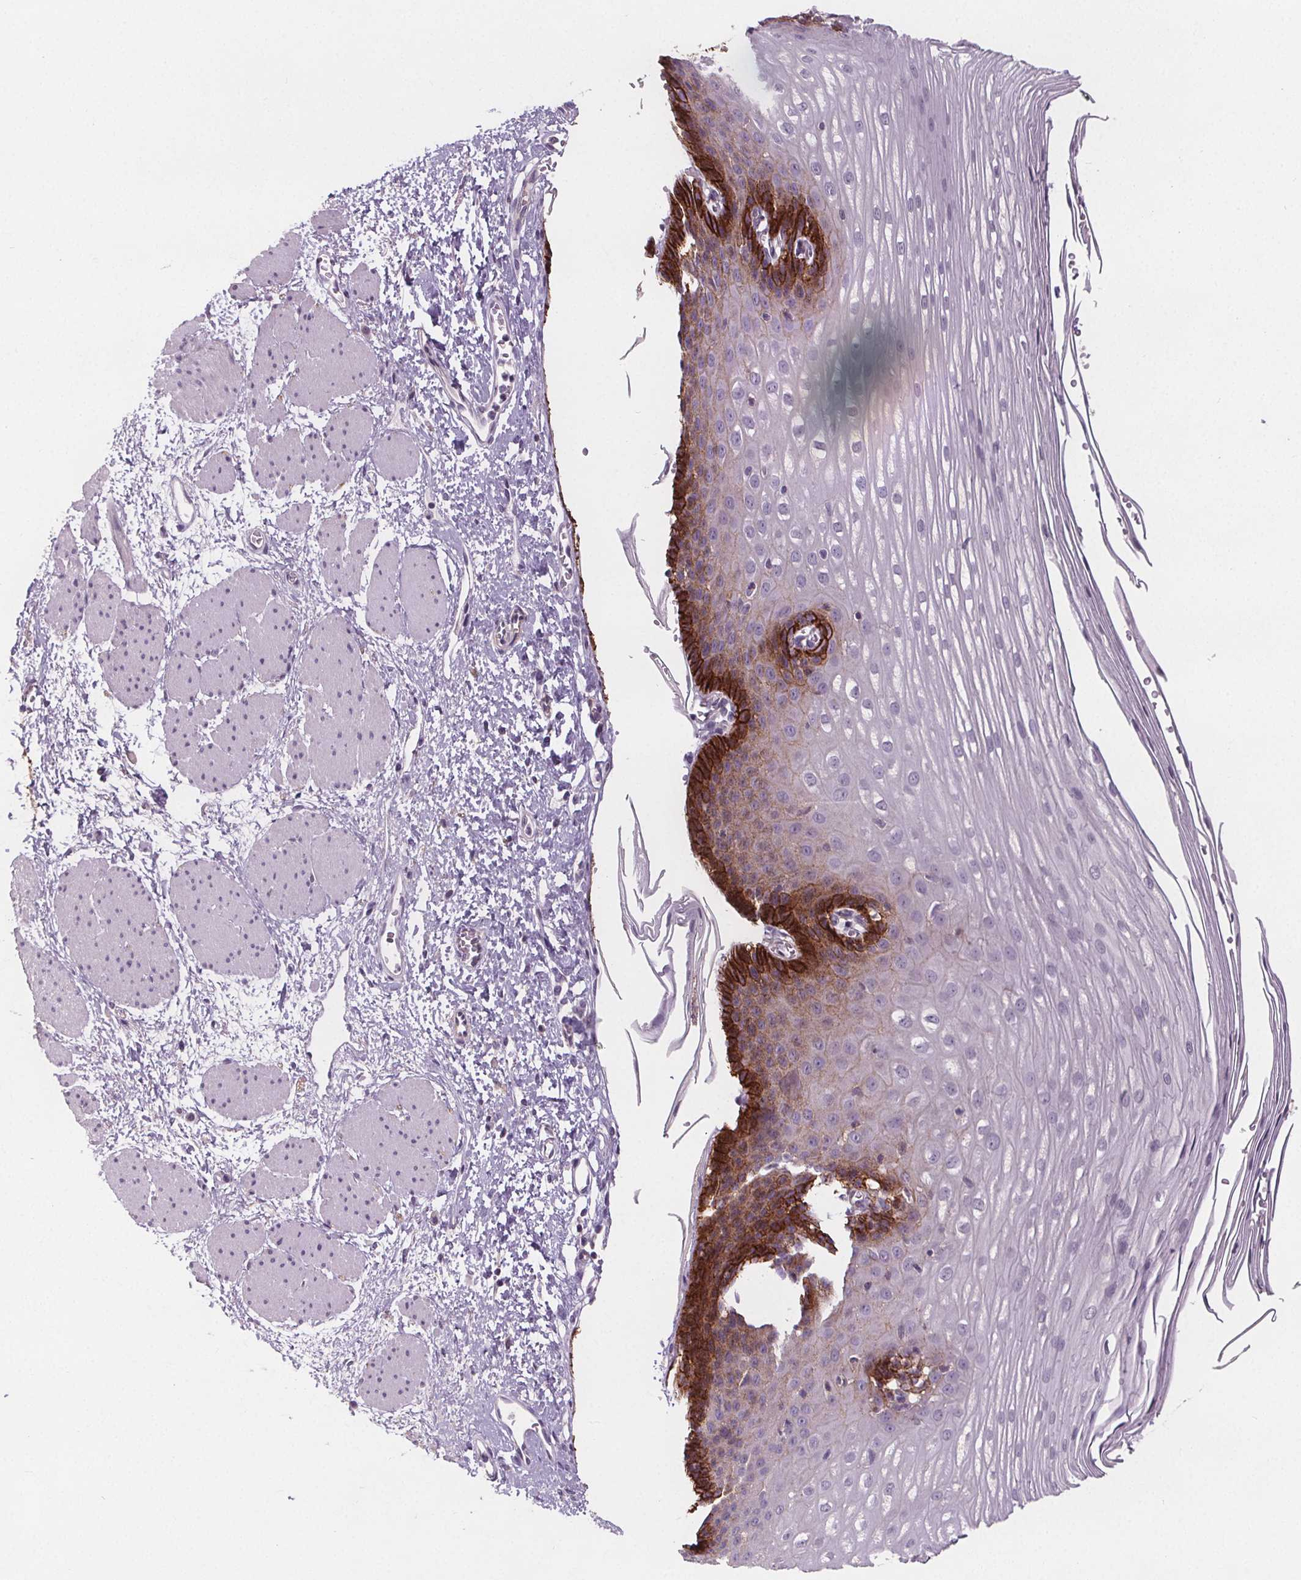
{"staining": {"intensity": "strong", "quantity": "<25%", "location": "cytoplasmic/membranous"}, "tissue": "esophagus", "cell_type": "Squamous epithelial cells", "image_type": "normal", "snomed": [{"axis": "morphology", "description": "Normal tissue, NOS"}, {"axis": "topography", "description": "Esophagus"}], "caption": "Benign esophagus shows strong cytoplasmic/membranous expression in approximately <25% of squamous epithelial cells The staining was performed using DAB (3,3'-diaminobenzidine), with brown indicating positive protein expression. Nuclei are stained blue with hematoxylin..", "gene": "ATP1A1", "patient": {"sex": "male", "age": 62}}